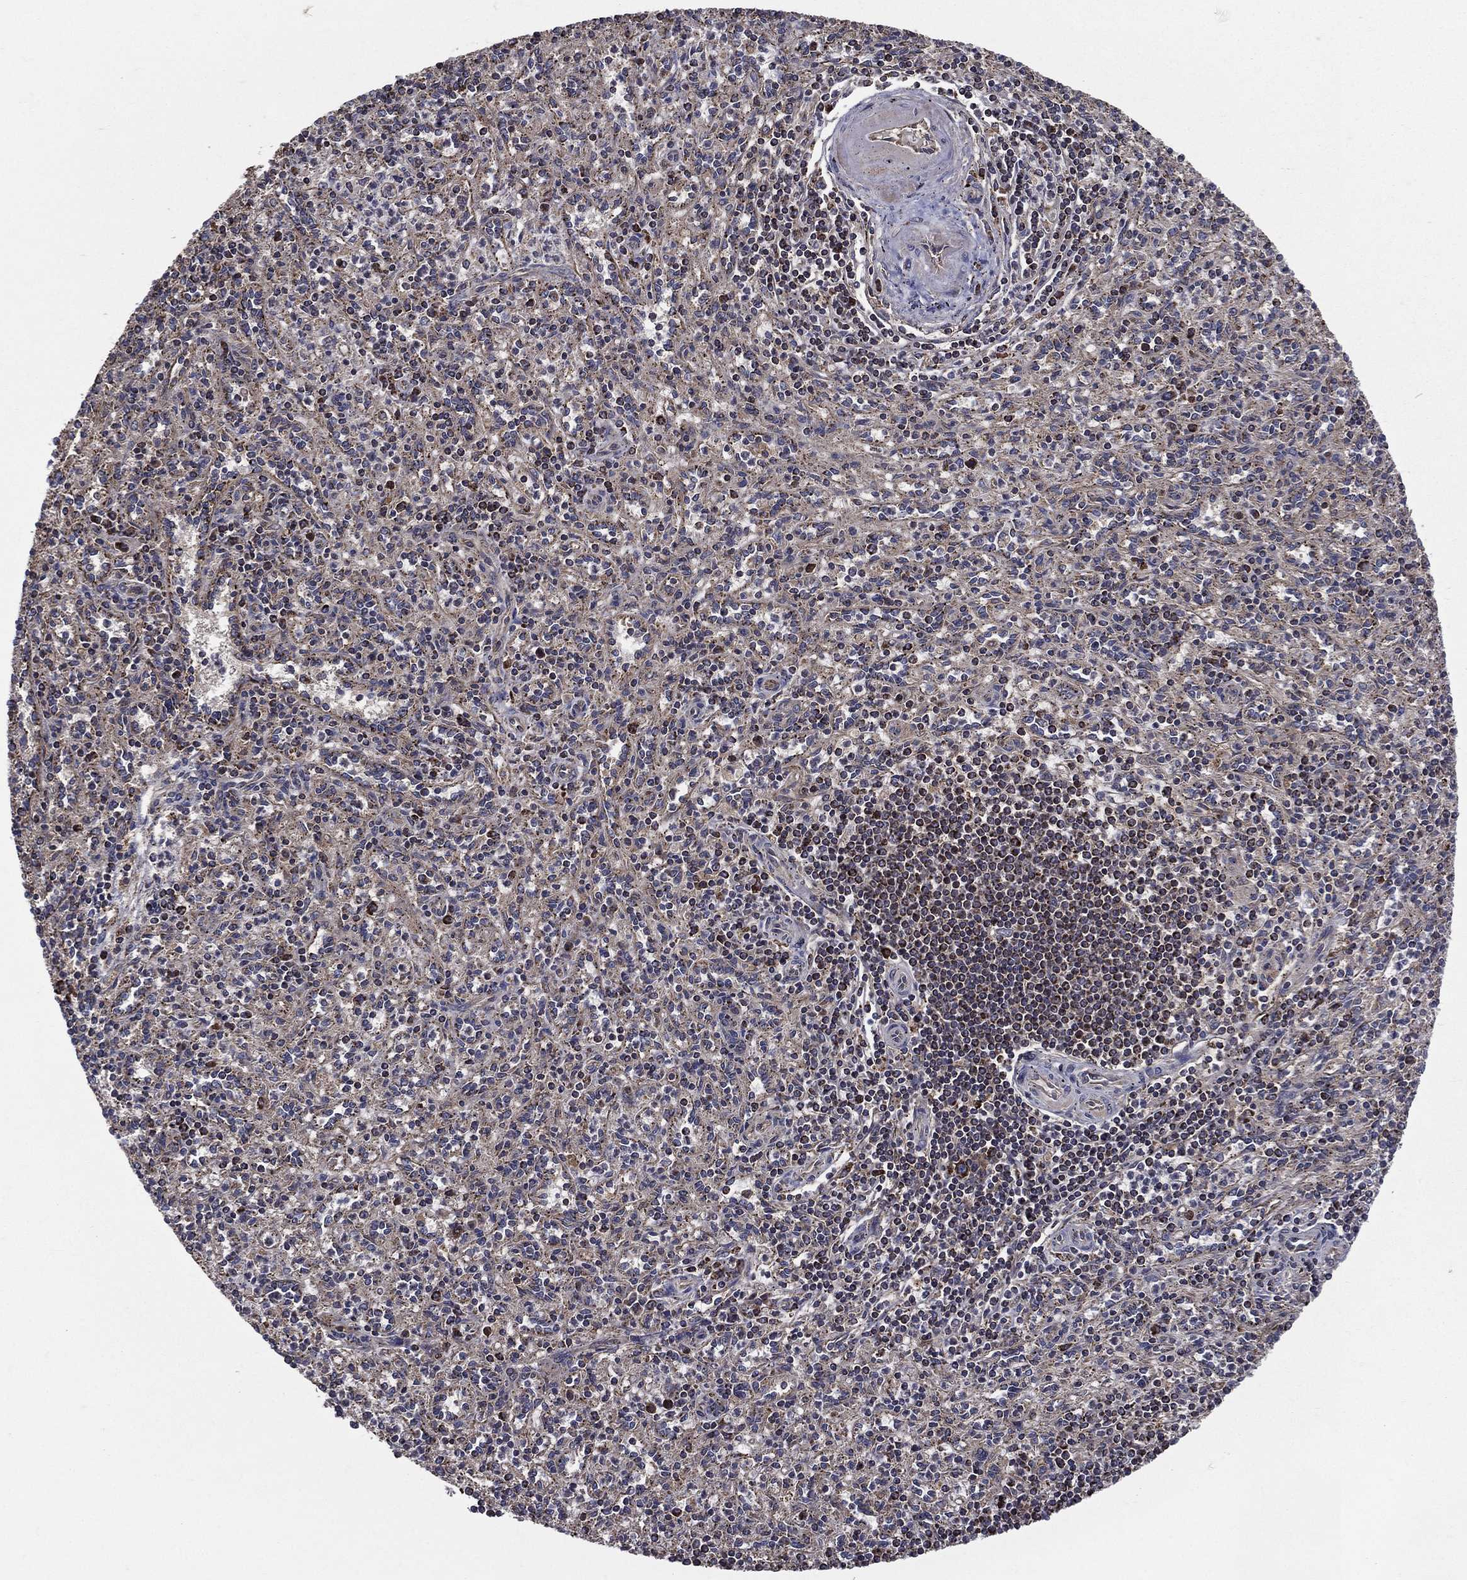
{"staining": {"intensity": "weak", "quantity": "<25%", "location": "cytoplasmic/membranous"}, "tissue": "spleen", "cell_type": "Cells in red pulp", "image_type": "normal", "snomed": [{"axis": "morphology", "description": "Normal tissue, NOS"}, {"axis": "topography", "description": "Spleen"}], "caption": "Histopathology image shows no significant protein staining in cells in red pulp of unremarkable spleen.", "gene": "ENSG00000288684", "patient": {"sex": "male", "age": 69}}